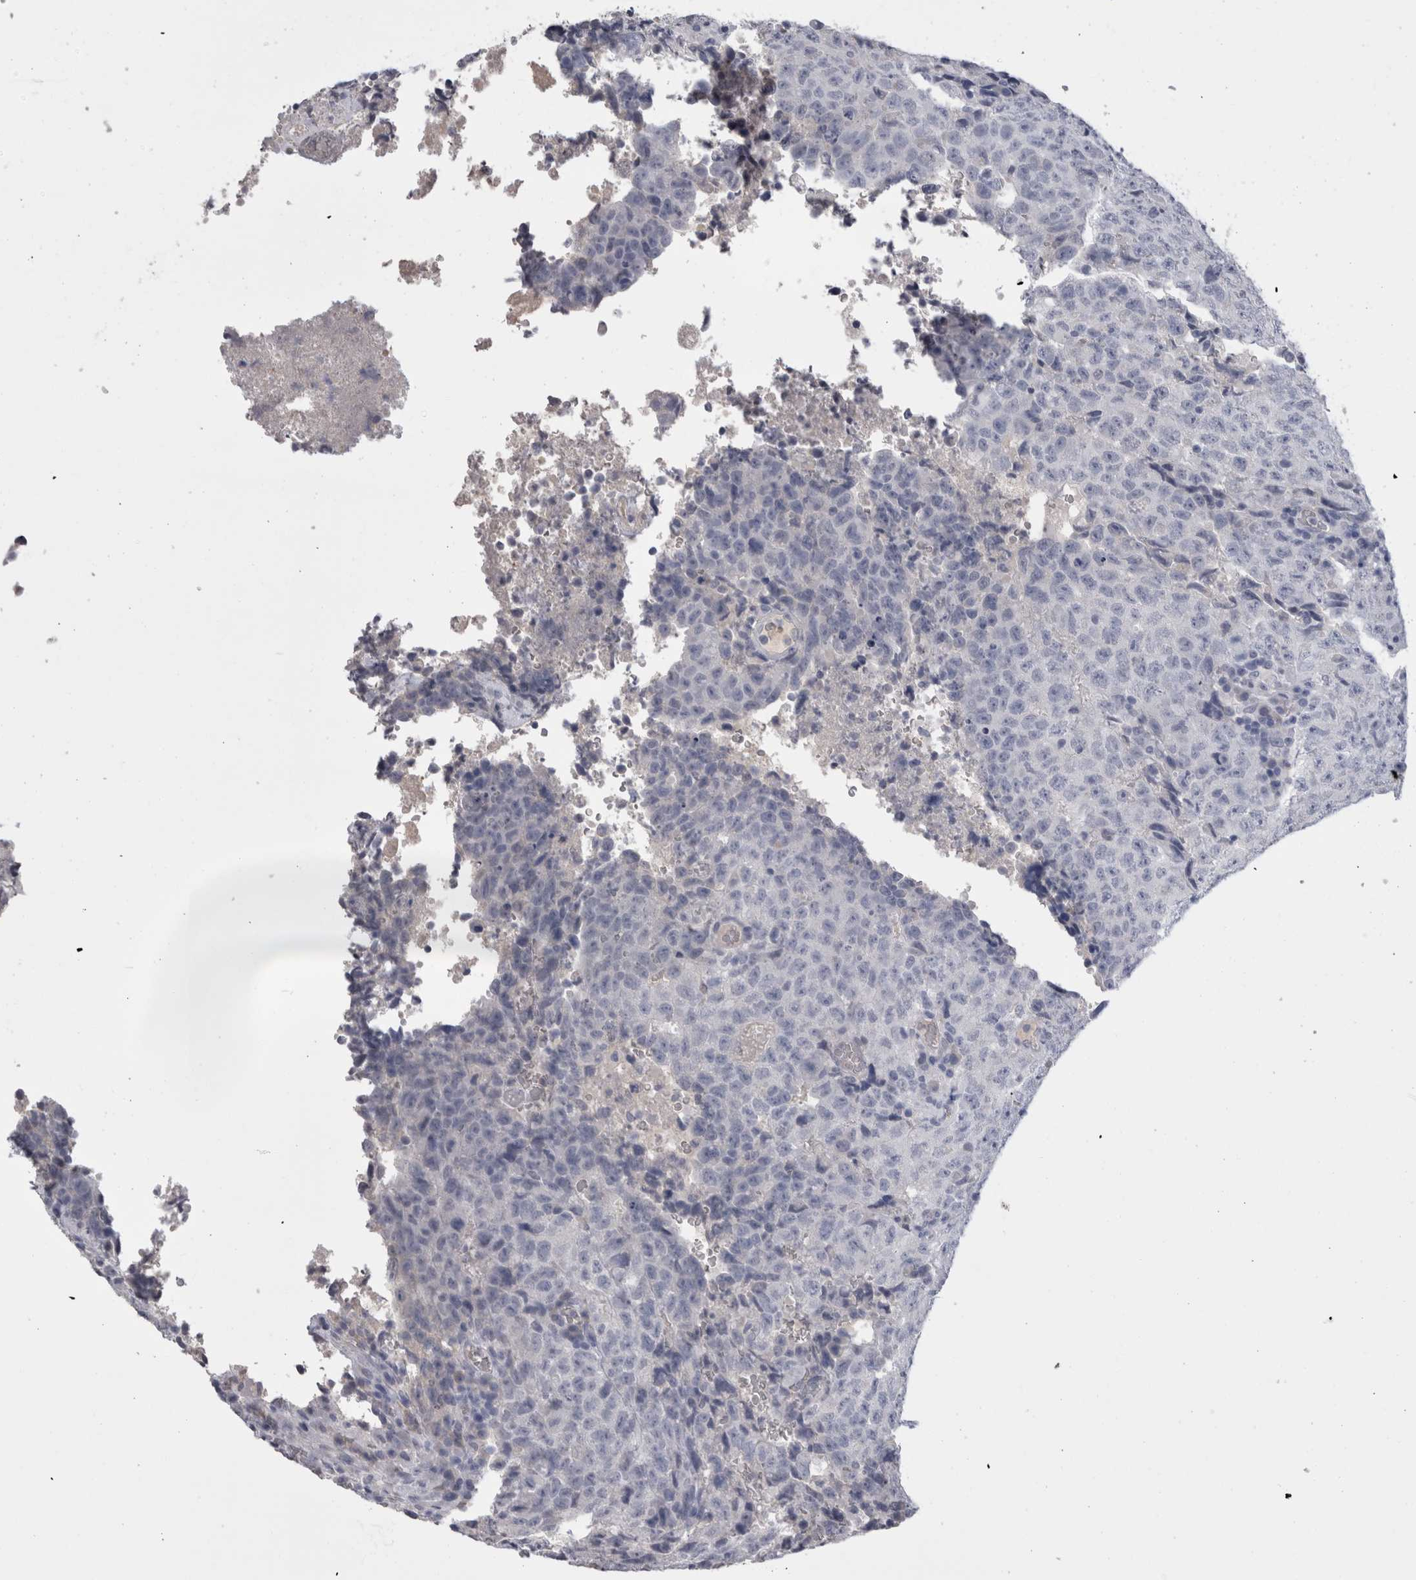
{"staining": {"intensity": "negative", "quantity": "none", "location": "none"}, "tissue": "testis cancer", "cell_type": "Tumor cells", "image_type": "cancer", "snomed": [{"axis": "morphology", "description": "Necrosis, NOS"}, {"axis": "morphology", "description": "Carcinoma, Embryonal, NOS"}, {"axis": "topography", "description": "Testis"}], "caption": "A high-resolution photomicrograph shows immunohistochemistry staining of testis cancer, which reveals no significant positivity in tumor cells. Nuclei are stained in blue.", "gene": "CDHR5", "patient": {"sex": "male", "age": 19}}